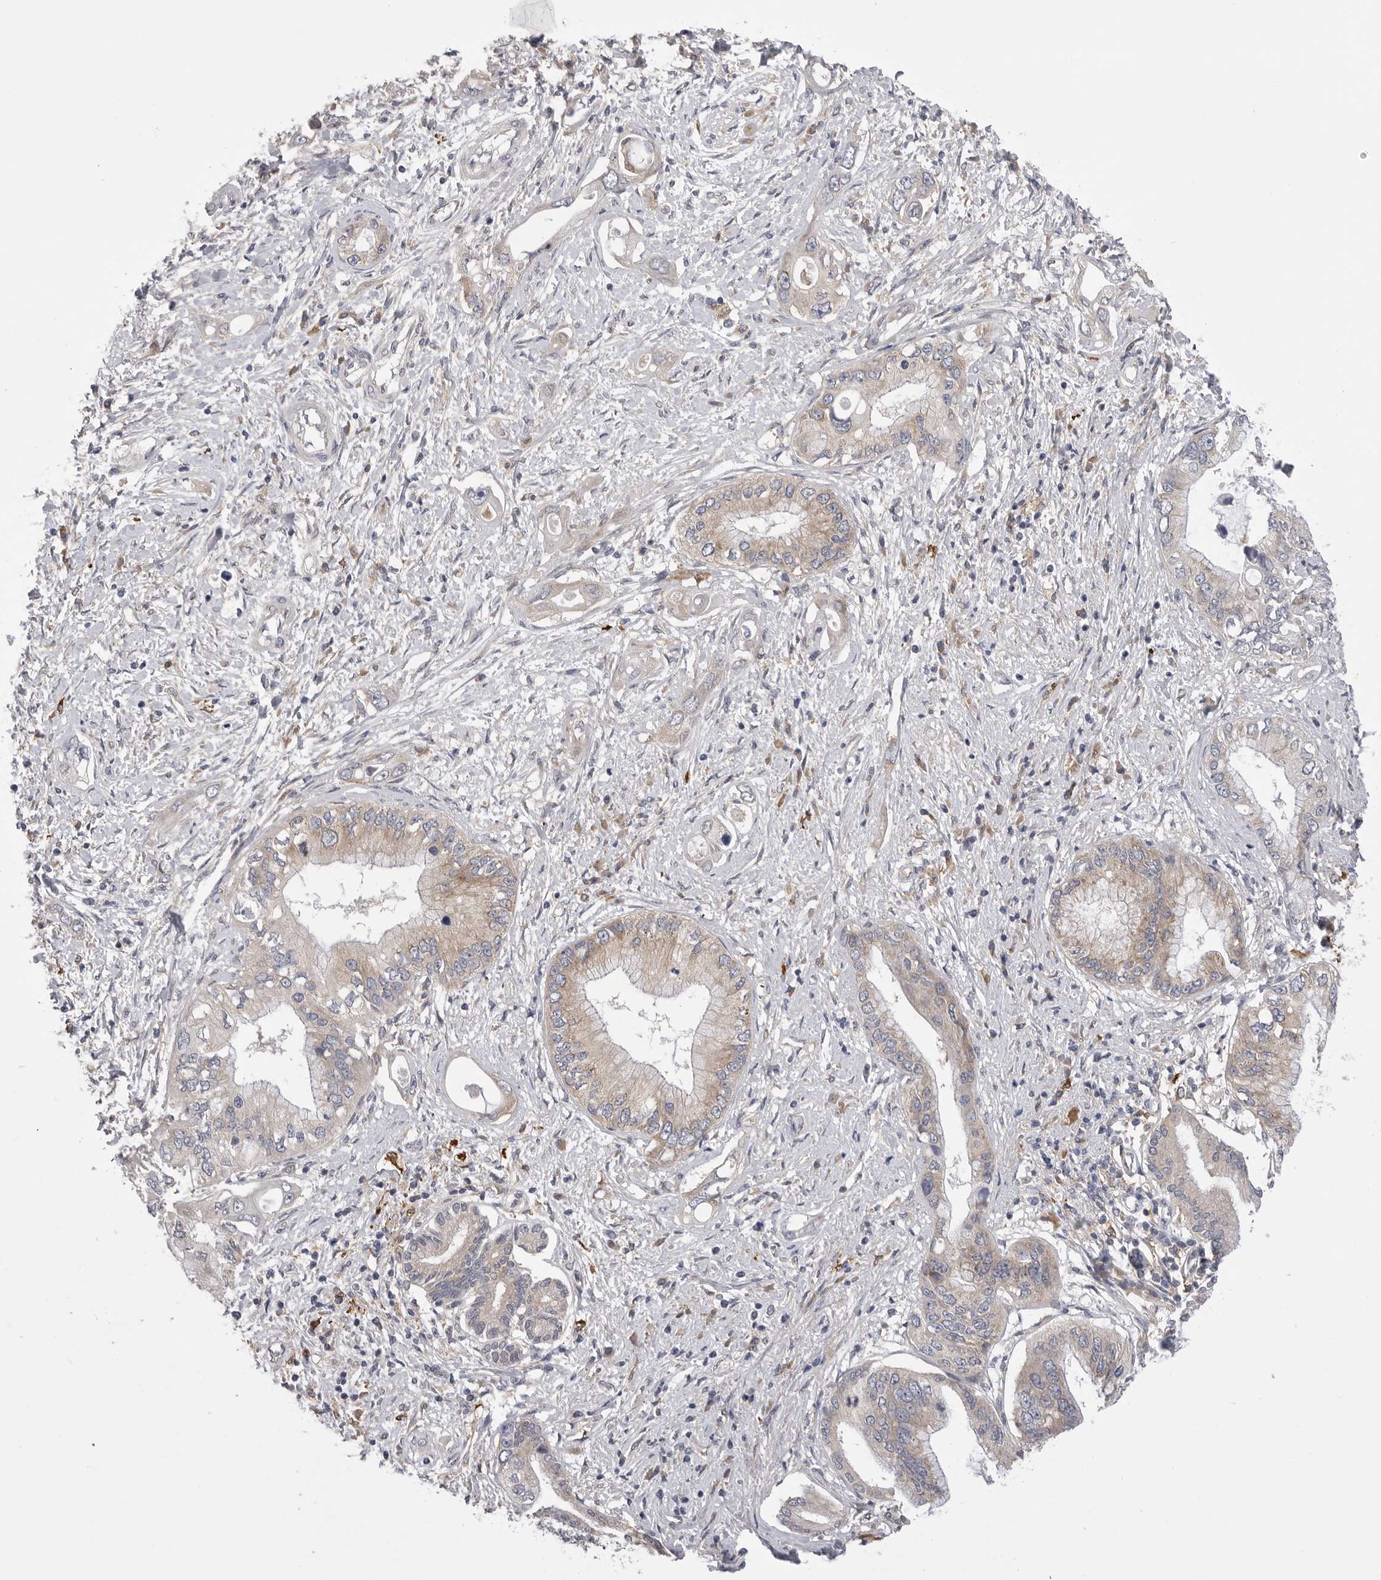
{"staining": {"intensity": "weak", "quantity": "<25%", "location": "cytoplasmic/membranous"}, "tissue": "pancreatic cancer", "cell_type": "Tumor cells", "image_type": "cancer", "snomed": [{"axis": "morphology", "description": "Inflammation, NOS"}, {"axis": "morphology", "description": "Adenocarcinoma, NOS"}, {"axis": "topography", "description": "Pancreas"}], "caption": "Photomicrograph shows no protein staining in tumor cells of pancreatic cancer tissue.", "gene": "VAC14", "patient": {"sex": "female", "age": 56}}